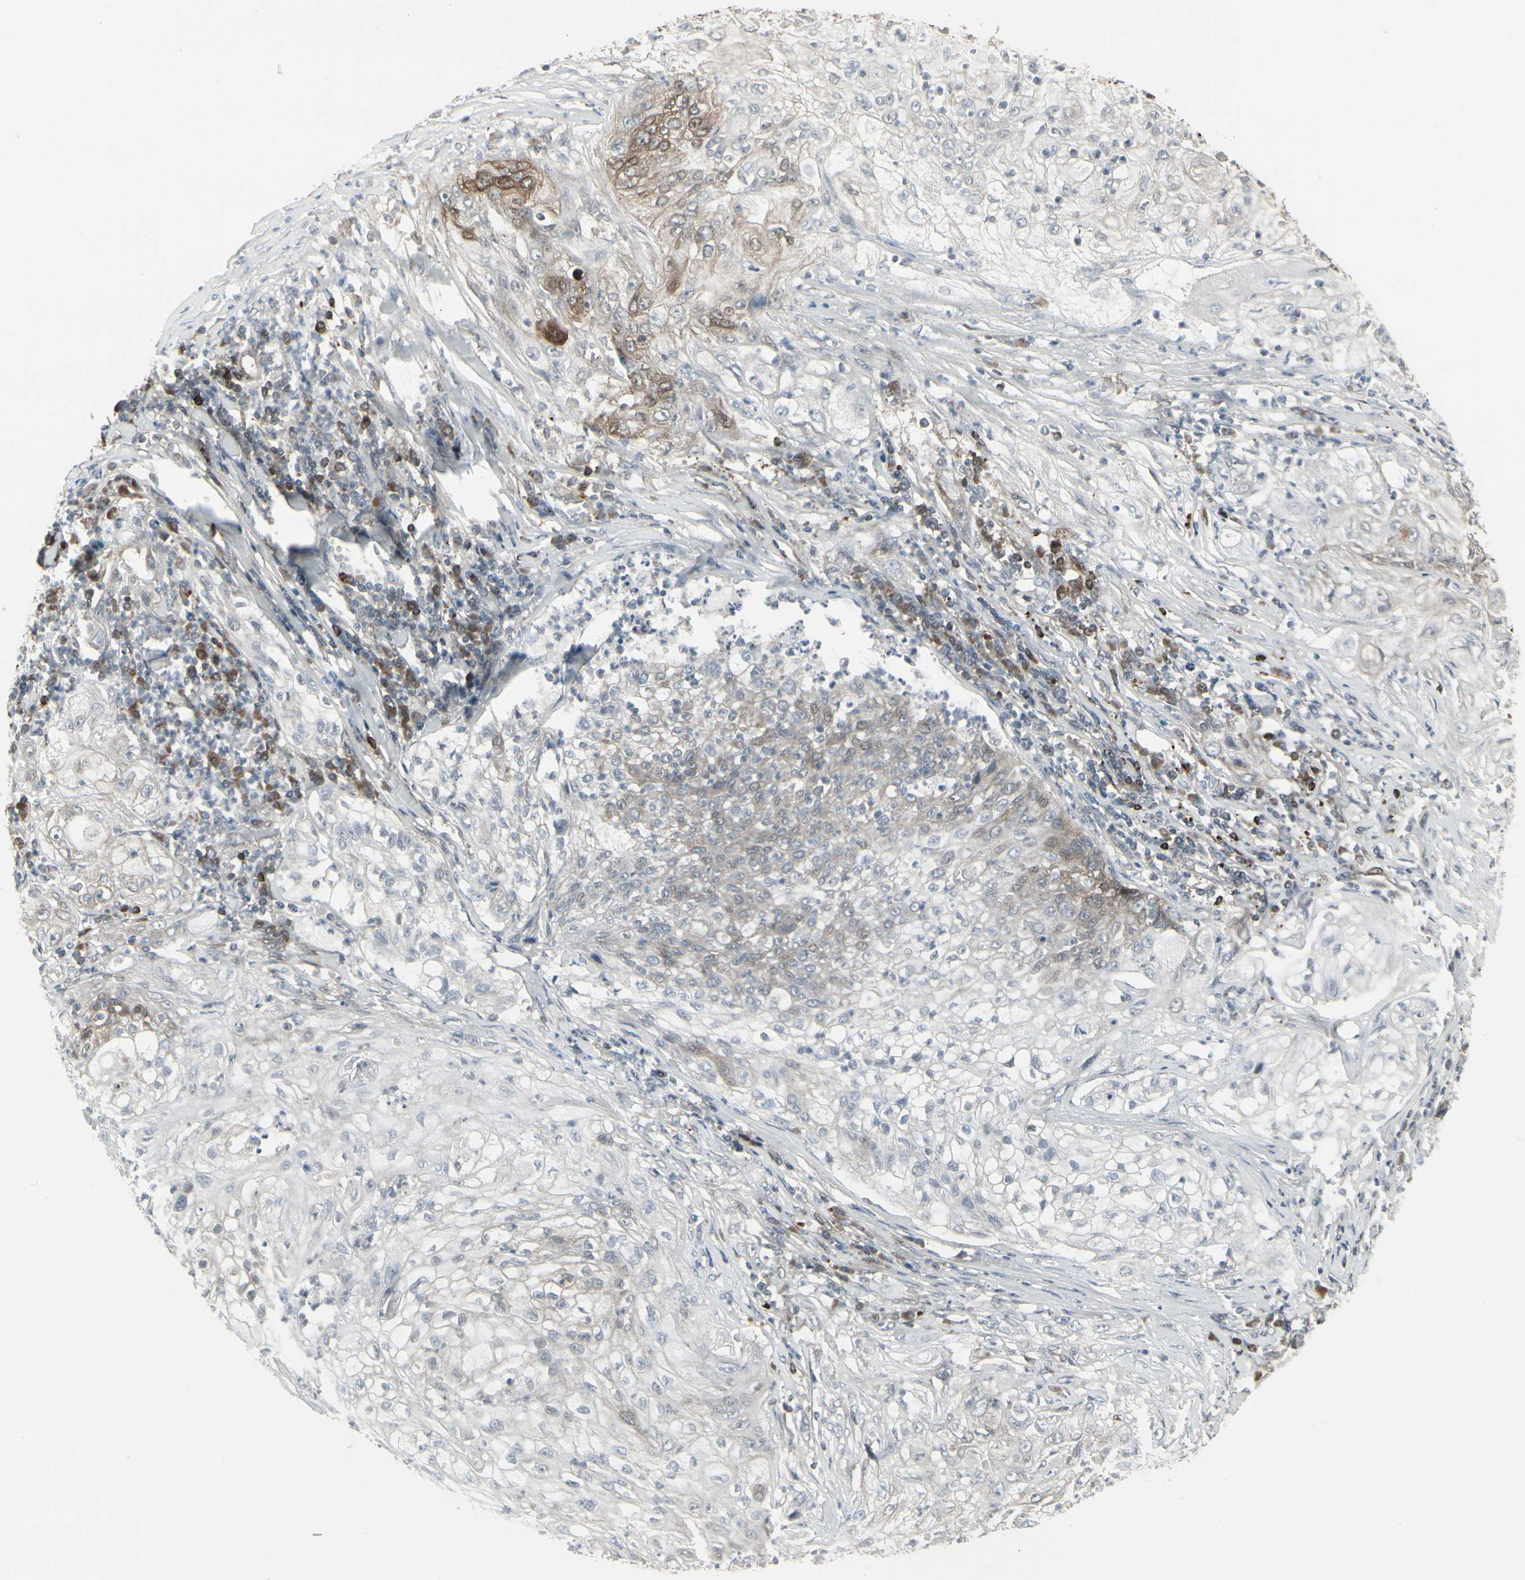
{"staining": {"intensity": "moderate", "quantity": "<25%", "location": "cytoplasmic/membranous"}, "tissue": "lung cancer", "cell_type": "Tumor cells", "image_type": "cancer", "snomed": [{"axis": "morphology", "description": "Inflammation, NOS"}, {"axis": "morphology", "description": "Squamous cell carcinoma, NOS"}, {"axis": "topography", "description": "Lymph node"}, {"axis": "topography", "description": "Soft tissue"}, {"axis": "topography", "description": "Lung"}], "caption": "Squamous cell carcinoma (lung) stained with DAB immunohistochemistry (IHC) displays low levels of moderate cytoplasmic/membranous positivity in about <25% of tumor cells.", "gene": "IGFBP6", "patient": {"sex": "male", "age": 66}}